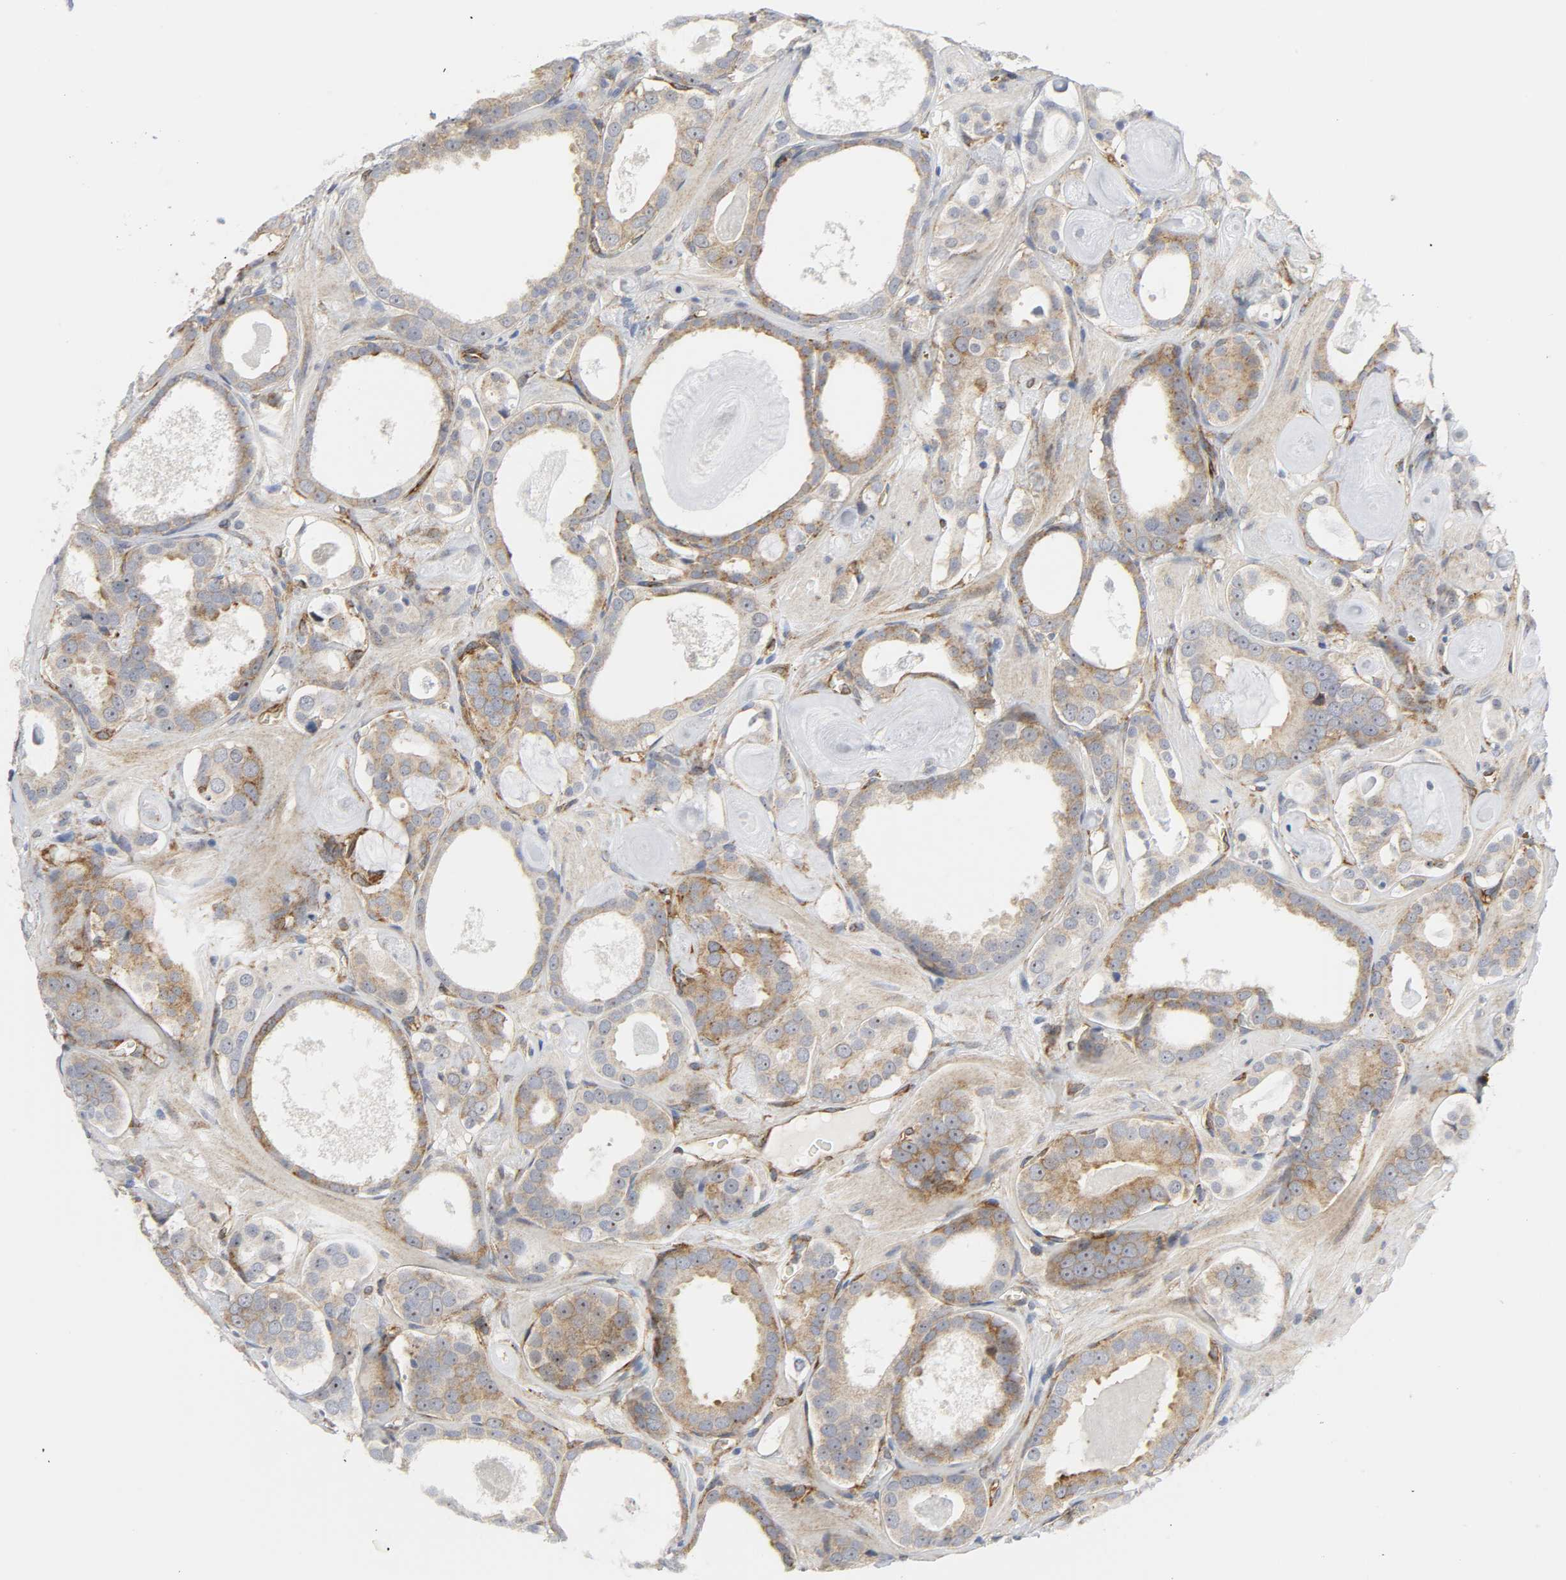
{"staining": {"intensity": "weak", "quantity": ">75%", "location": "cytoplasmic/membranous"}, "tissue": "prostate cancer", "cell_type": "Tumor cells", "image_type": "cancer", "snomed": [{"axis": "morphology", "description": "Adenocarcinoma, Low grade"}, {"axis": "topography", "description": "Prostate"}], "caption": "High-power microscopy captured an immunohistochemistry (IHC) micrograph of prostate cancer, revealing weak cytoplasmic/membranous staining in approximately >75% of tumor cells.", "gene": "DOCK1", "patient": {"sex": "male", "age": 57}}